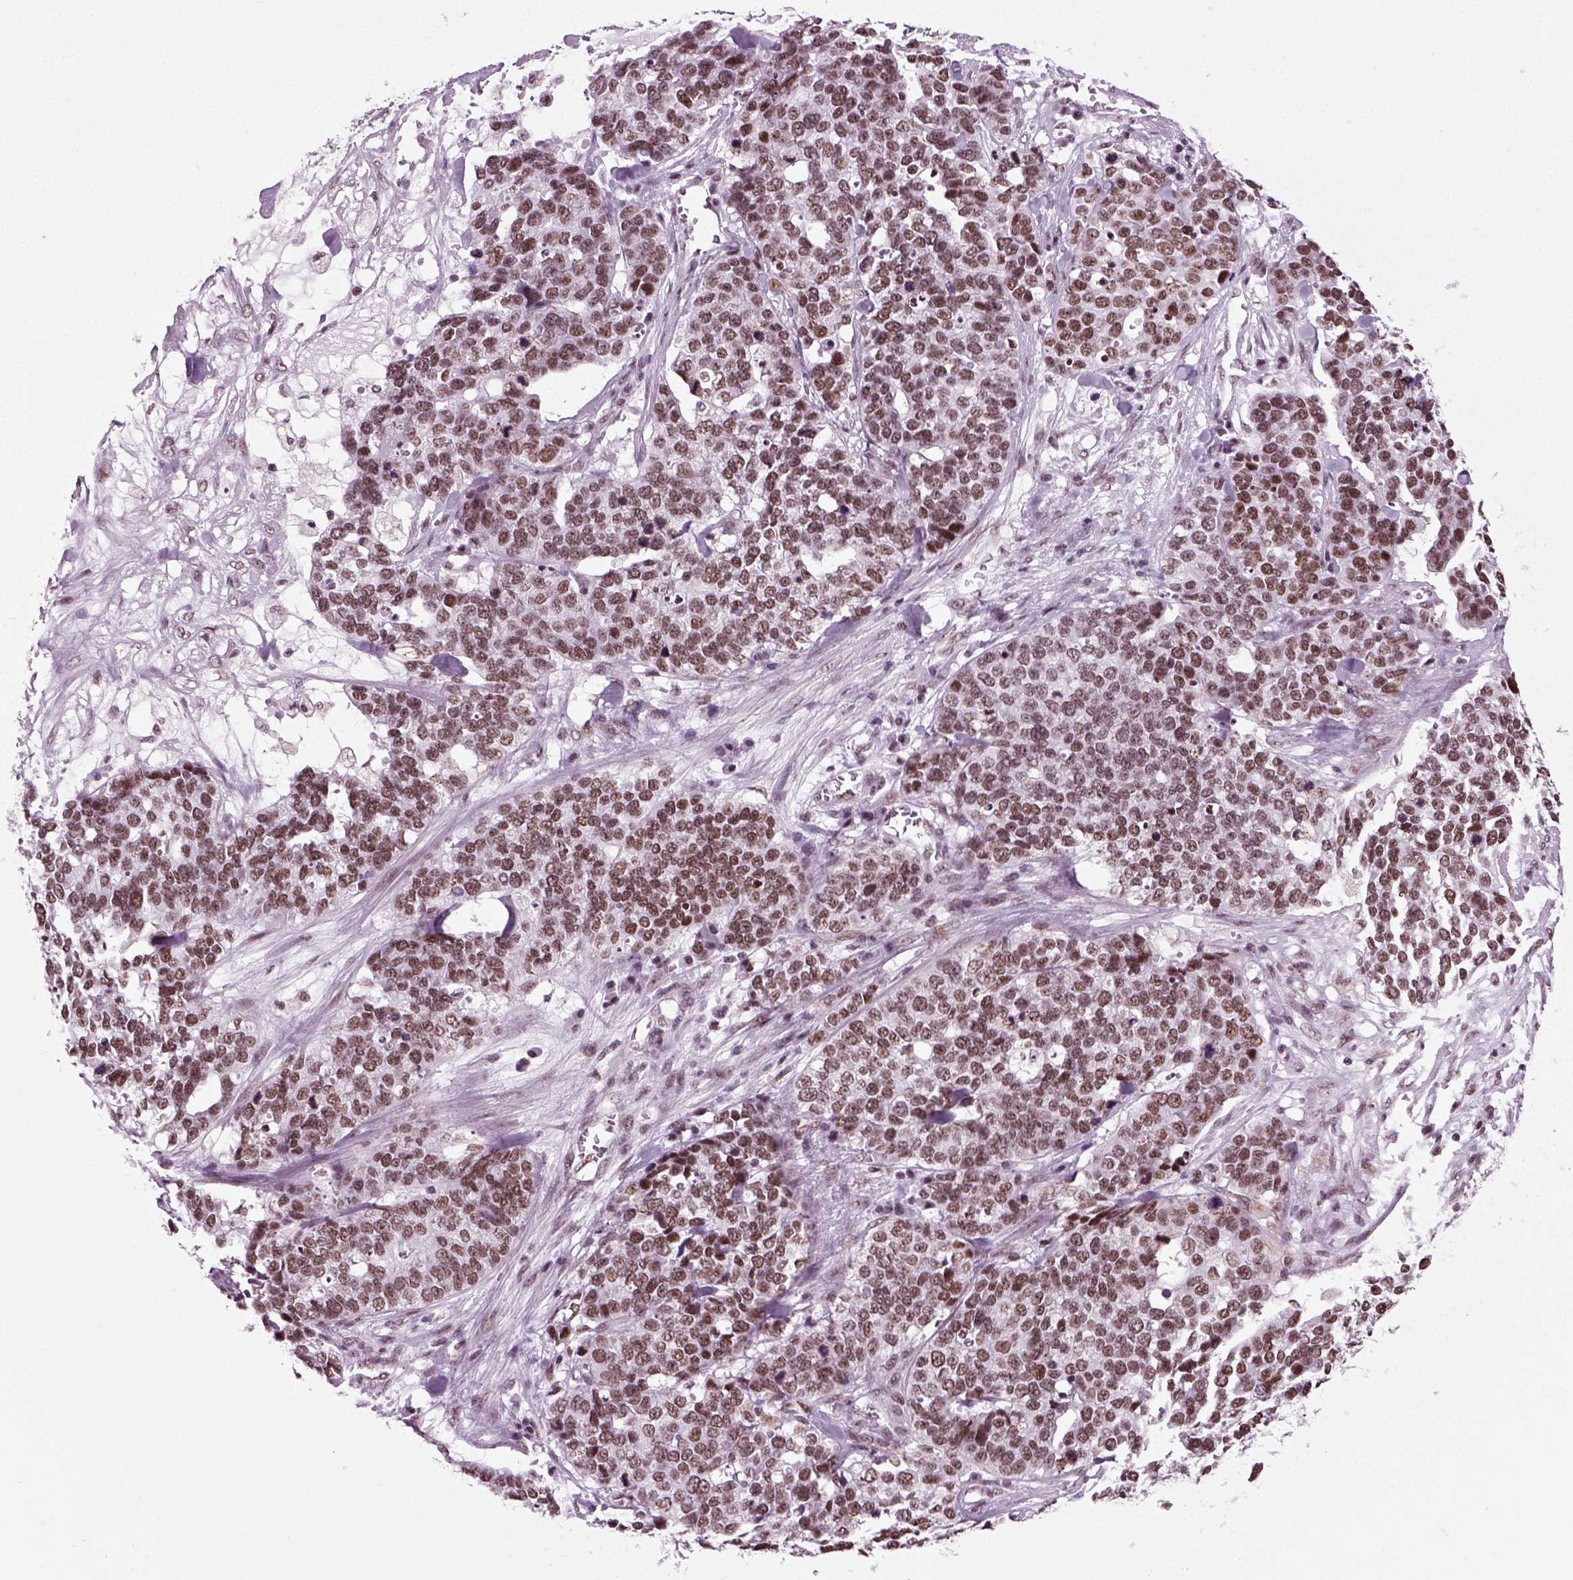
{"staining": {"intensity": "moderate", "quantity": ">75%", "location": "nuclear"}, "tissue": "ovarian cancer", "cell_type": "Tumor cells", "image_type": "cancer", "snomed": [{"axis": "morphology", "description": "Carcinoma, endometroid"}, {"axis": "topography", "description": "Ovary"}], "caption": "Immunohistochemical staining of human ovarian cancer exhibits medium levels of moderate nuclear expression in about >75% of tumor cells.", "gene": "RCOR3", "patient": {"sex": "female", "age": 65}}